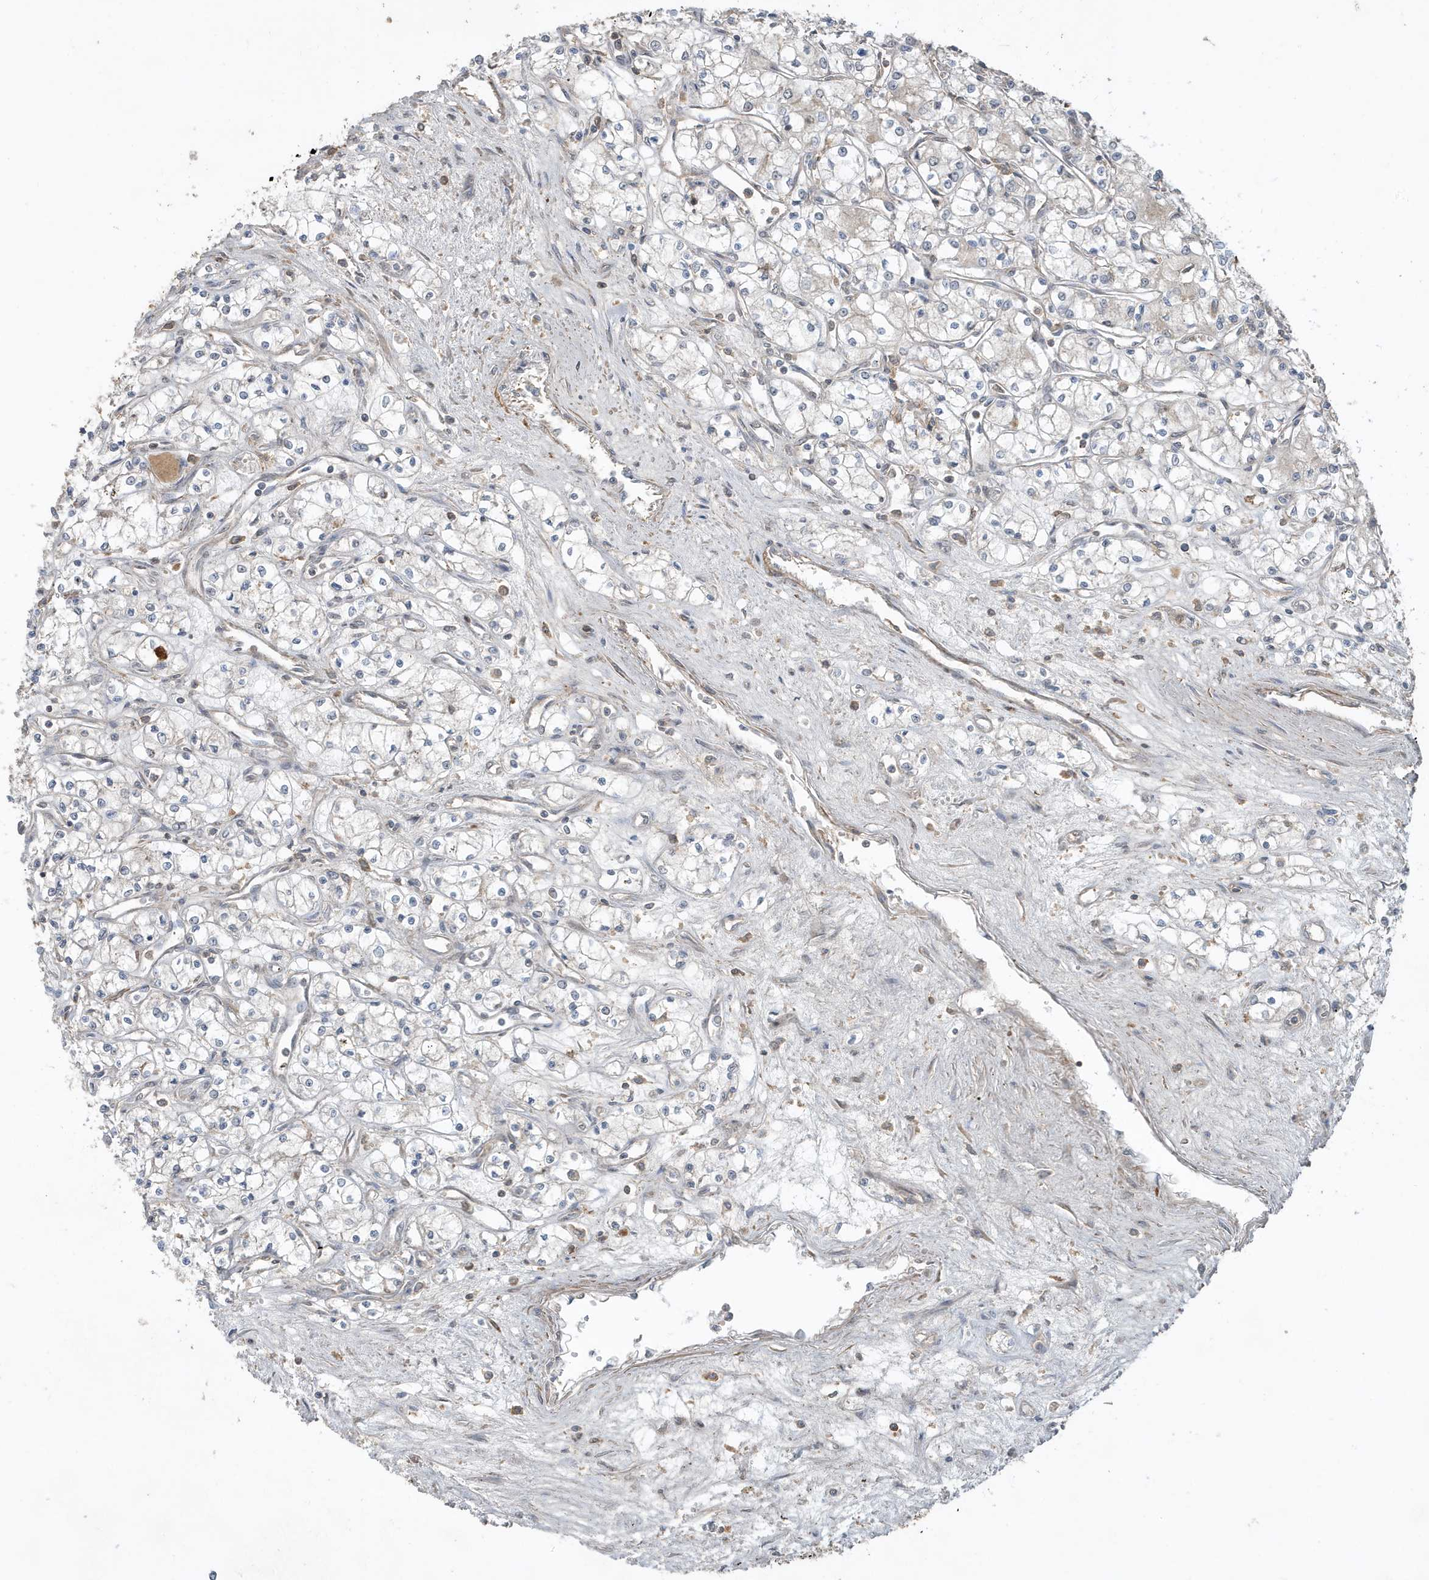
{"staining": {"intensity": "weak", "quantity": "<25%", "location": "cytoplasmic/membranous"}, "tissue": "renal cancer", "cell_type": "Tumor cells", "image_type": "cancer", "snomed": [{"axis": "morphology", "description": "Adenocarcinoma, NOS"}, {"axis": "topography", "description": "Kidney"}], "caption": "Tumor cells show no significant protein staining in renal cancer (adenocarcinoma).", "gene": "PRRT3", "patient": {"sex": "male", "age": 59}}